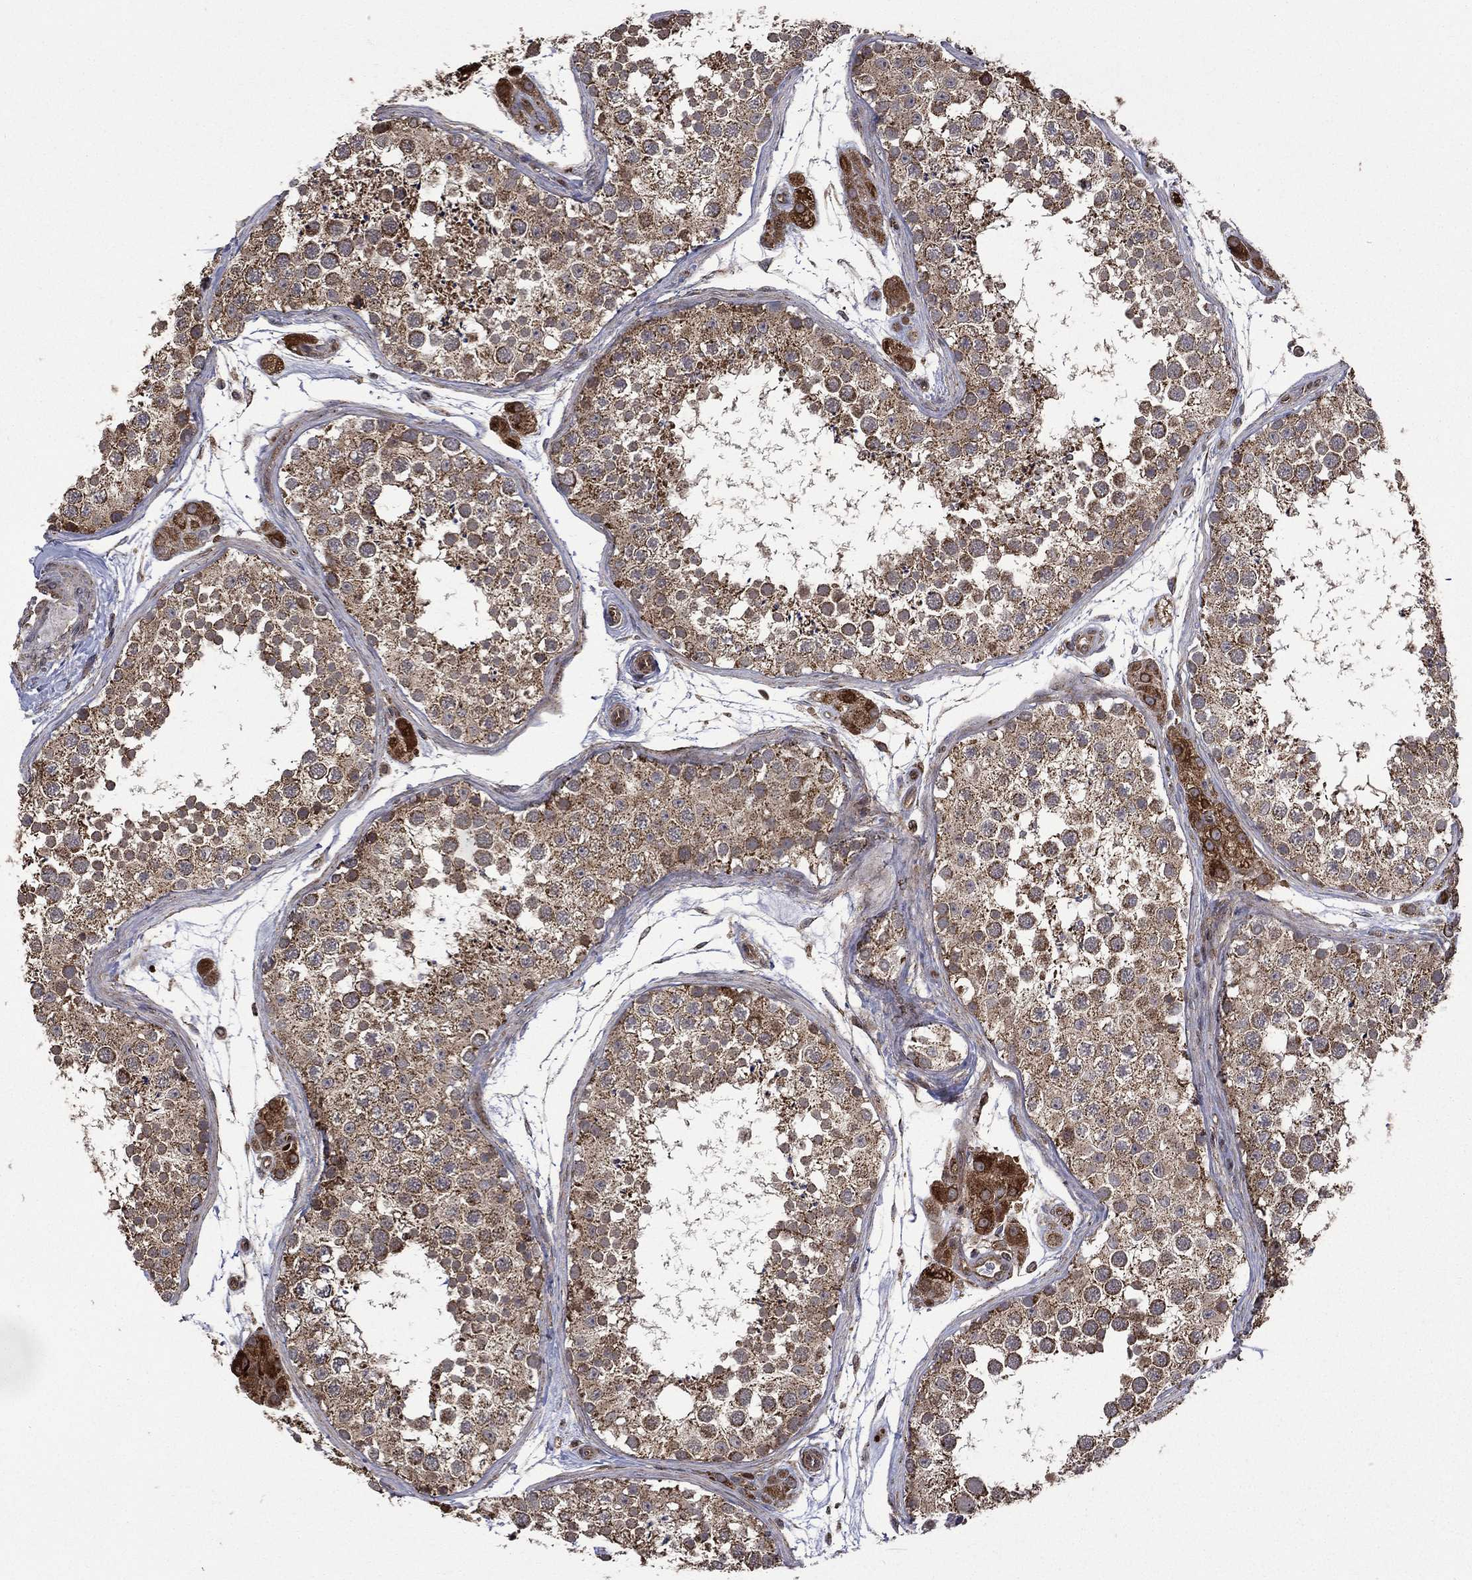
{"staining": {"intensity": "strong", "quantity": "<25%", "location": "cytoplasmic/membranous"}, "tissue": "testis", "cell_type": "Cells in seminiferous ducts", "image_type": "normal", "snomed": [{"axis": "morphology", "description": "Normal tissue, NOS"}, {"axis": "topography", "description": "Testis"}], "caption": "Protein positivity by IHC displays strong cytoplasmic/membranous expression in approximately <25% of cells in seminiferous ducts in benign testis.", "gene": "GIMAP6", "patient": {"sex": "male", "age": 41}}